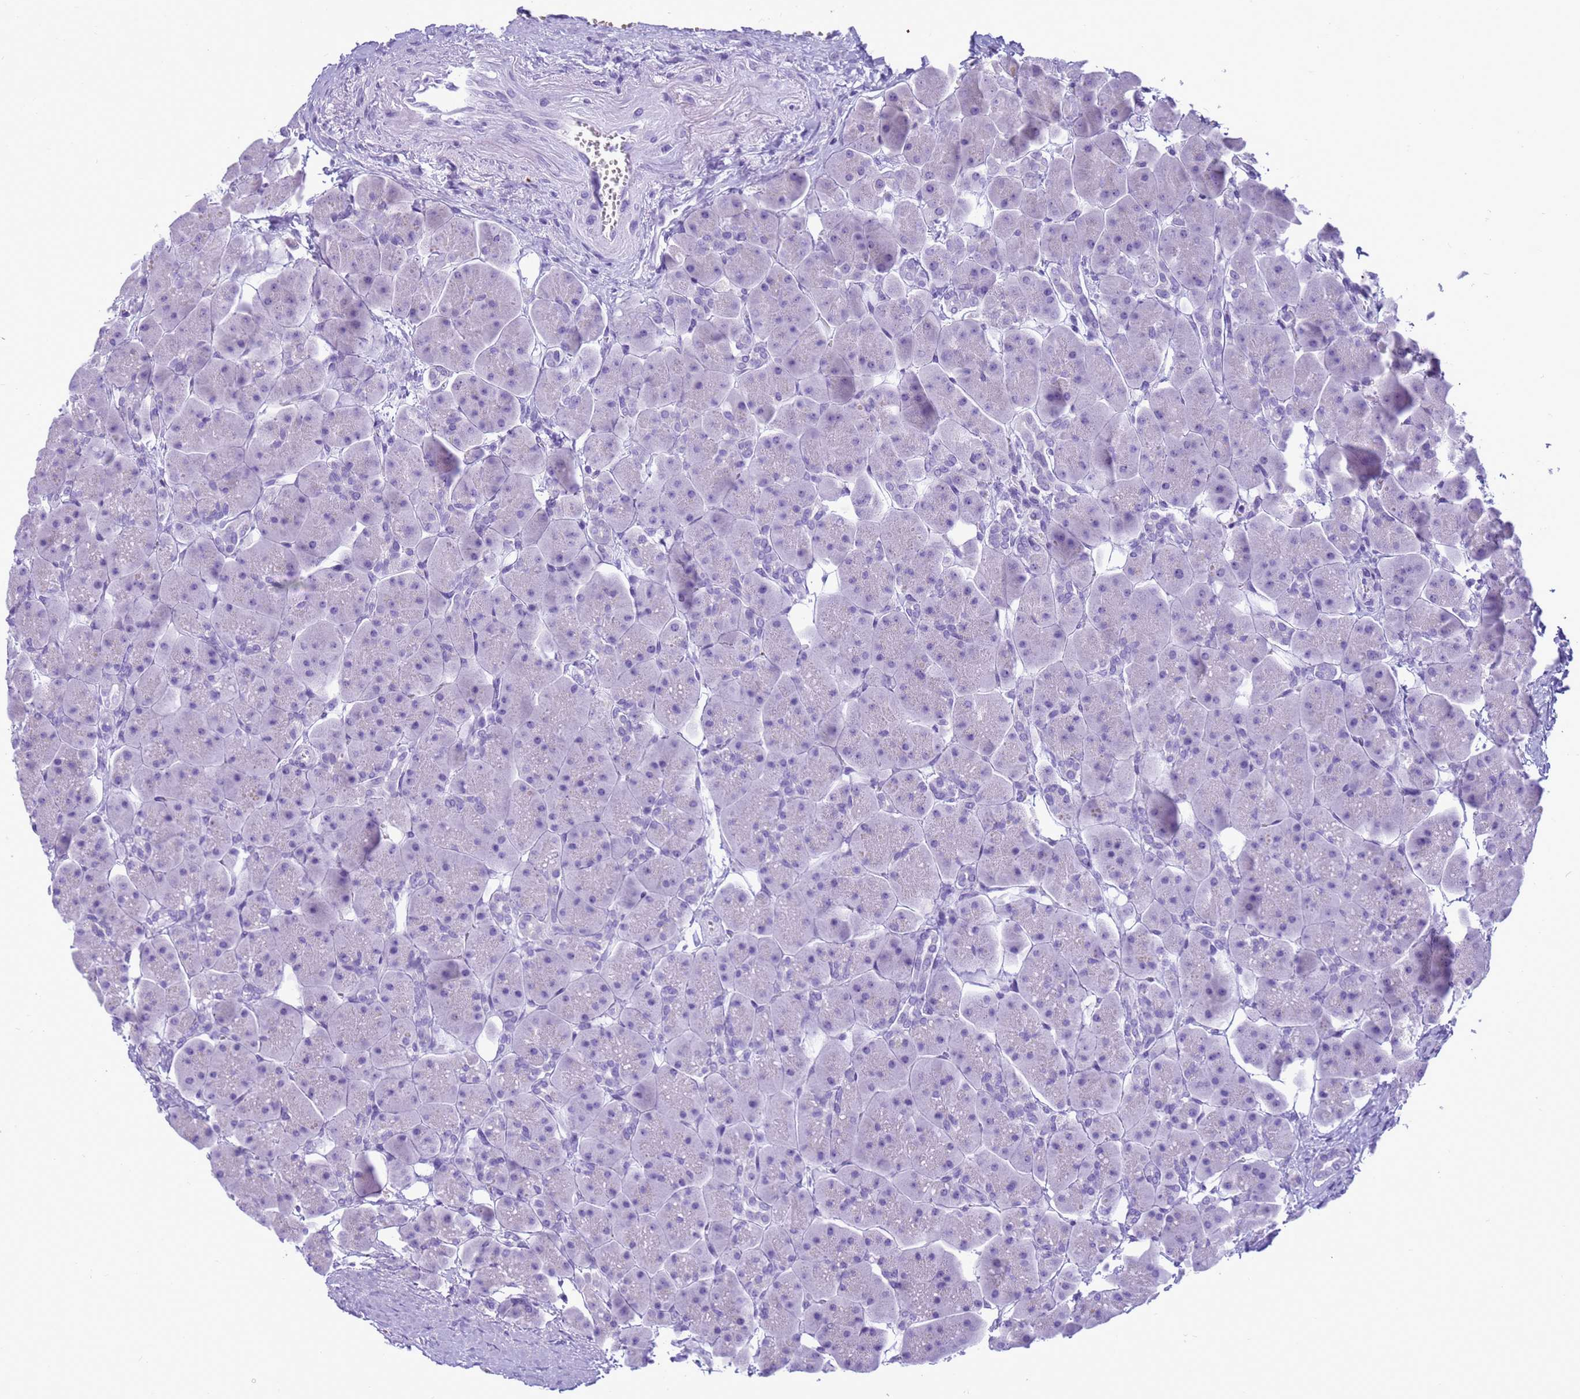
{"staining": {"intensity": "negative", "quantity": "none", "location": "none"}, "tissue": "pancreas", "cell_type": "Exocrine glandular cells", "image_type": "normal", "snomed": [{"axis": "morphology", "description": "Normal tissue, NOS"}, {"axis": "topography", "description": "Pancreas"}], "caption": "The micrograph exhibits no staining of exocrine glandular cells in unremarkable pancreas.", "gene": "STATH", "patient": {"sex": "male", "age": 66}}